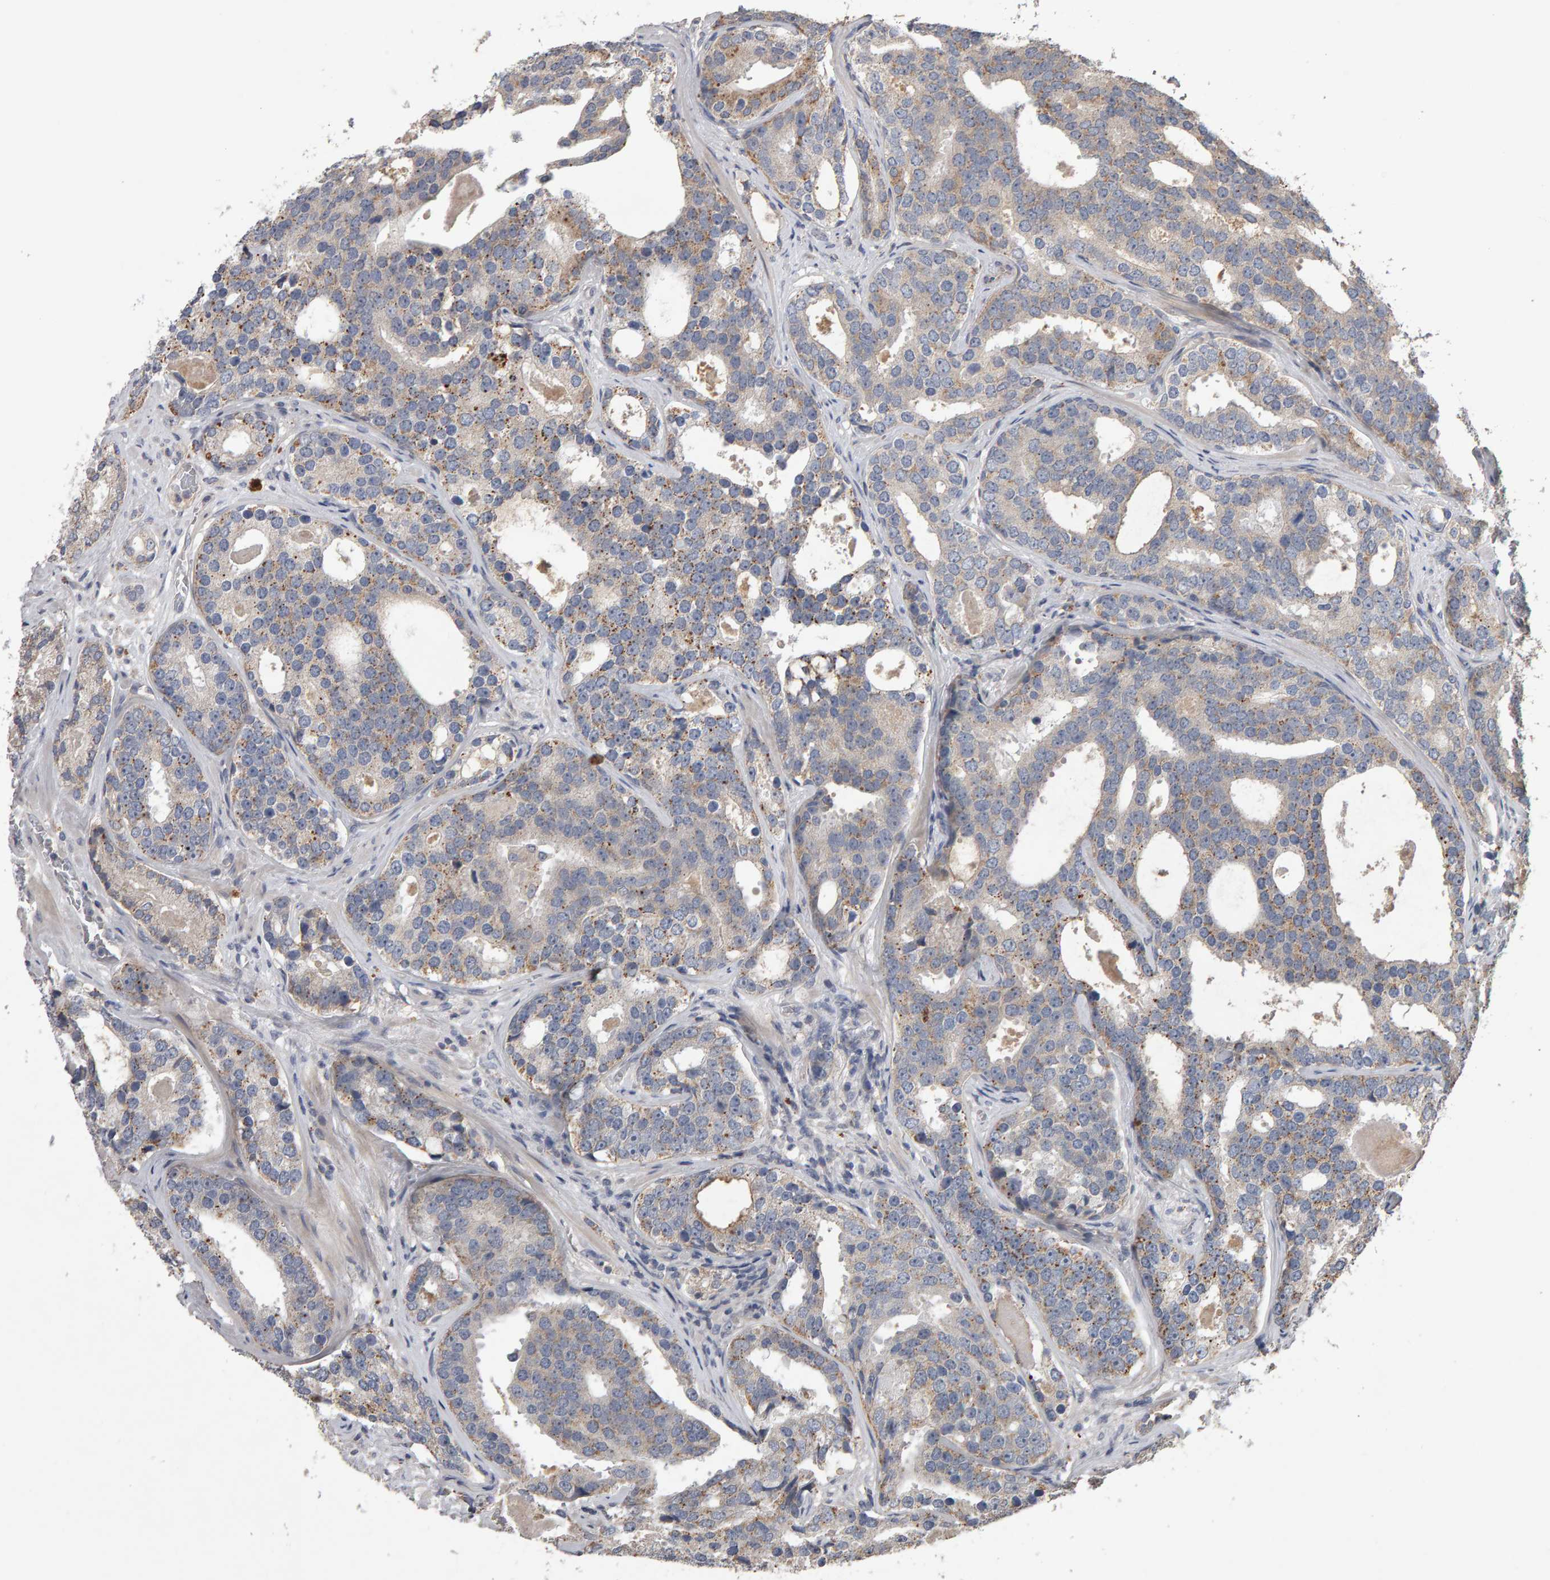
{"staining": {"intensity": "moderate", "quantity": "25%-75%", "location": "cytoplasmic/membranous"}, "tissue": "prostate cancer", "cell_type": "Tumor cells", "image_type": "cancer", "snomed": [{"axis": "morphology", "description": "Adenocarcinoma, High grade"}, {"axis": "topography", "description": "Prostate"}], "caption": "Human prostate adenocarcinoma (high-grade) stained with a brown dye reveals moderate cytoplasmic/membranous positive positivity in about 25%-75% of tumor cells.", "gene": "COASY", "patient": {"sex": "male", "age": 60}}